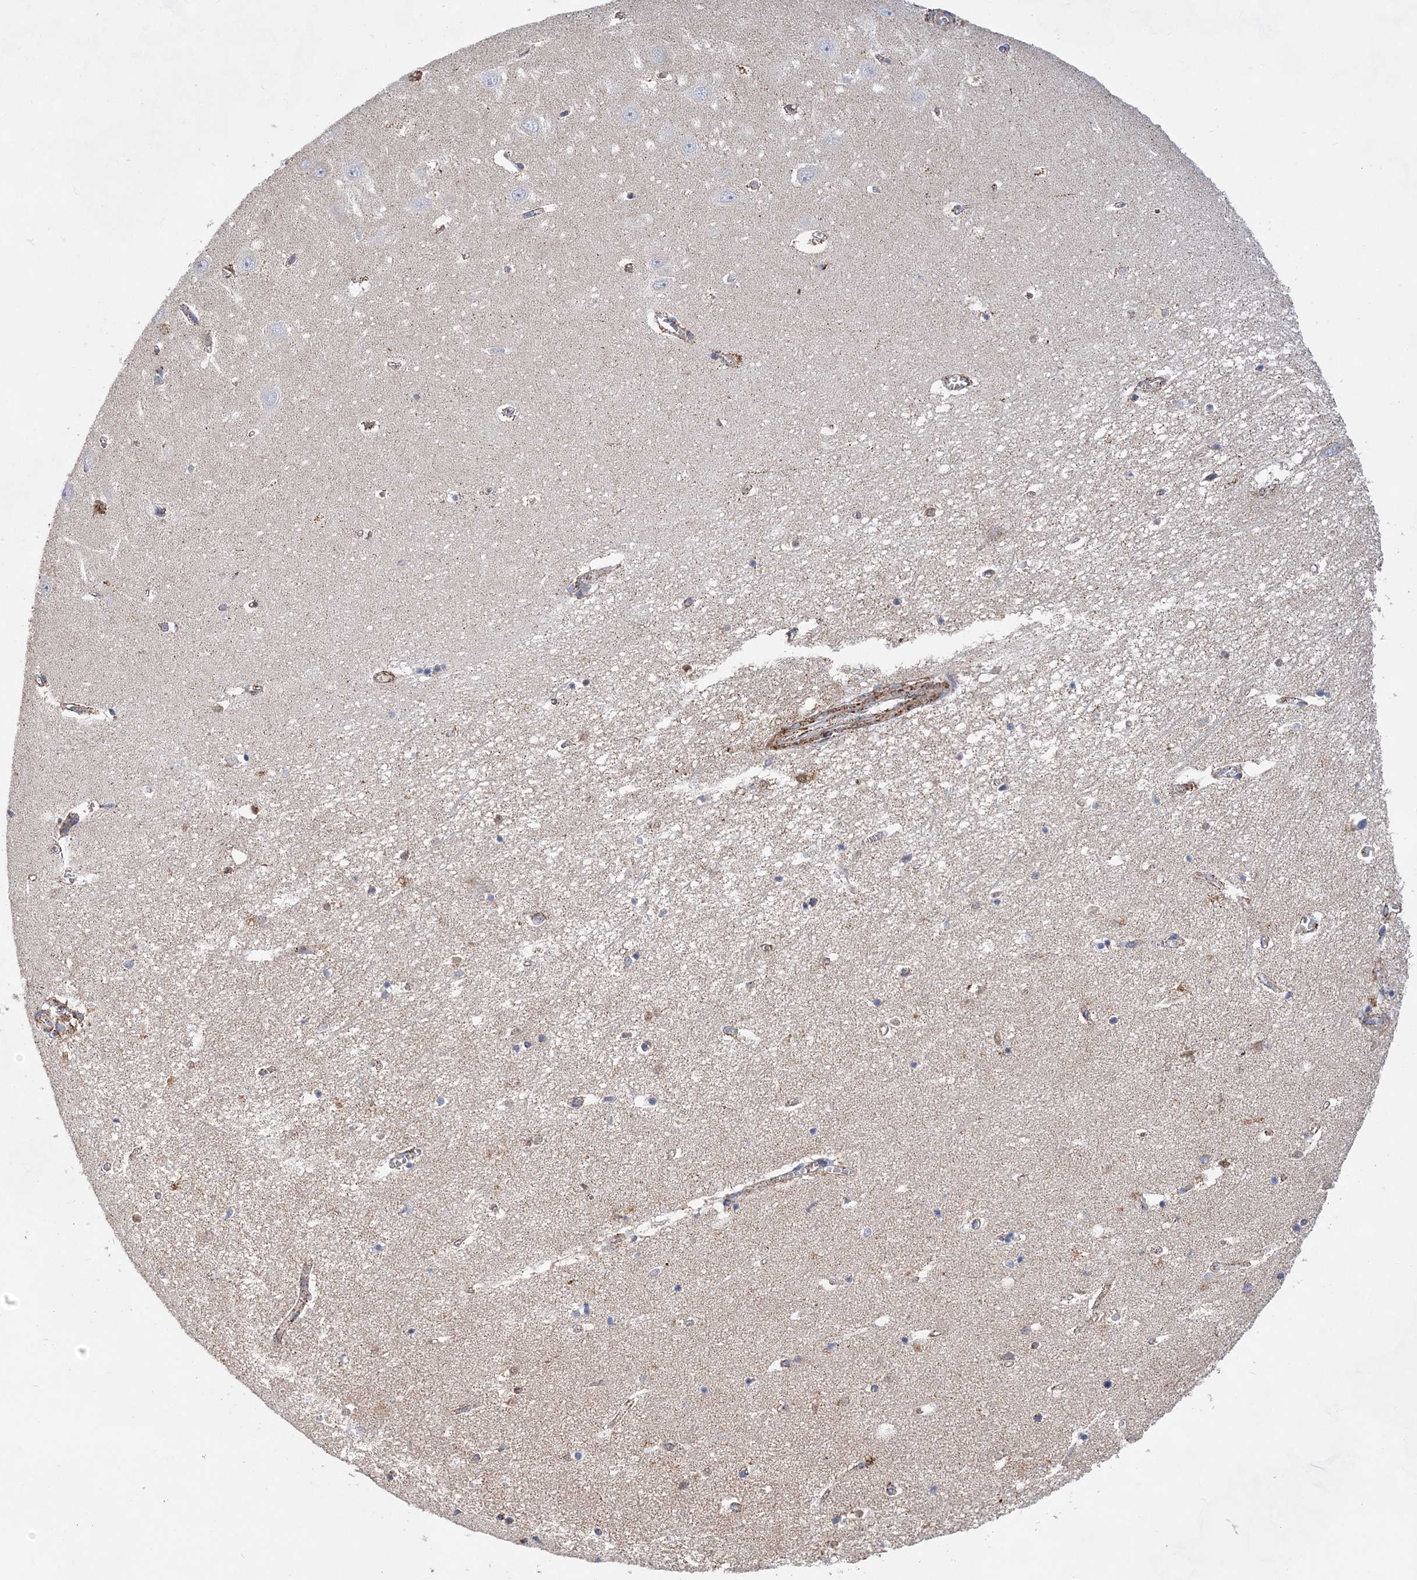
{"staining": {"intensity": "weak", "quantity": "<25%", "location": "cytoplasmic/membranous"}, "tissue": "hippocampus", "cell_type": "Glial cells", "image_type": "normal", "snomed": [{"axis": "morphology", "description": "Normal tissue, NOS"}, {"axis": "topography", "description": "Hippocampus"}], "caption": "Protein analysis of benign hippocampus reveals no significant staining in glial cells. Brightfield microscopy of IHC stained with DAB (3,3'-diaminobenzidine) (brown) and hematoxylin (blue), captured at high magnification.", "gene": "ACOT9", "patient": {"sex": "female", "age": 64}}